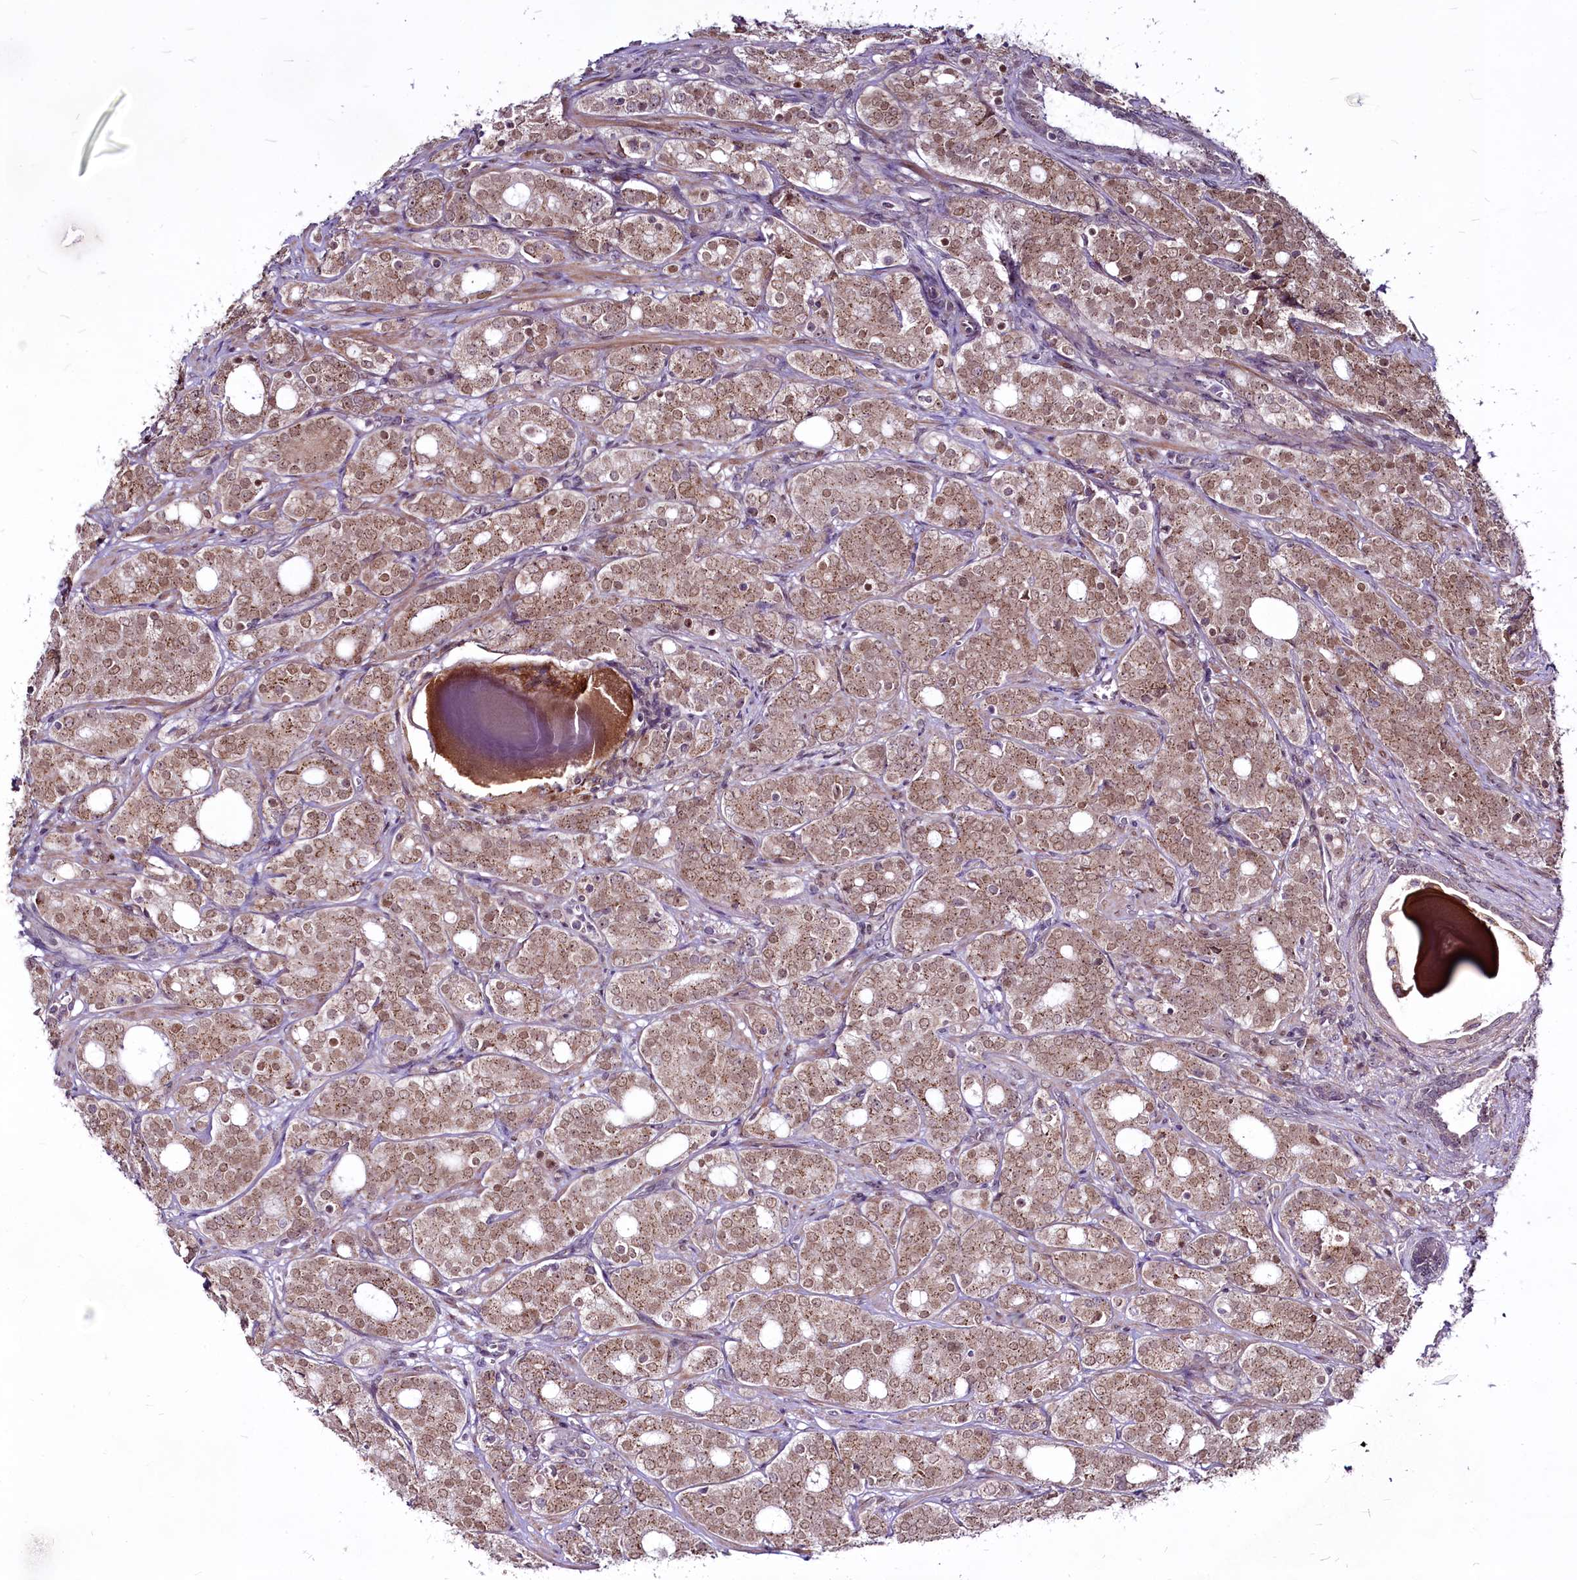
{"staining": {"intensity": "weak", "quantity": ">75%", "location": "cytoplasmic/membranous,nuclear"}, "tissue": "prostate cancer", "cell_type": "Tumor cells", "image_type": "cancer", "snomed": [{"axis": "morphology", "description": "Adenocarcinoma, High grade"}, {"axis": "topography", "description": "Prostate"}], "caption": "A brown stain shows weak cytoplasmic/membranous and nuclear staining of a protein in prostate cancer (adenocarcinoma (high-grade)) tumor cells.", "gene": "RSBN1", "patient": {"sex": "male", "age": 64}}